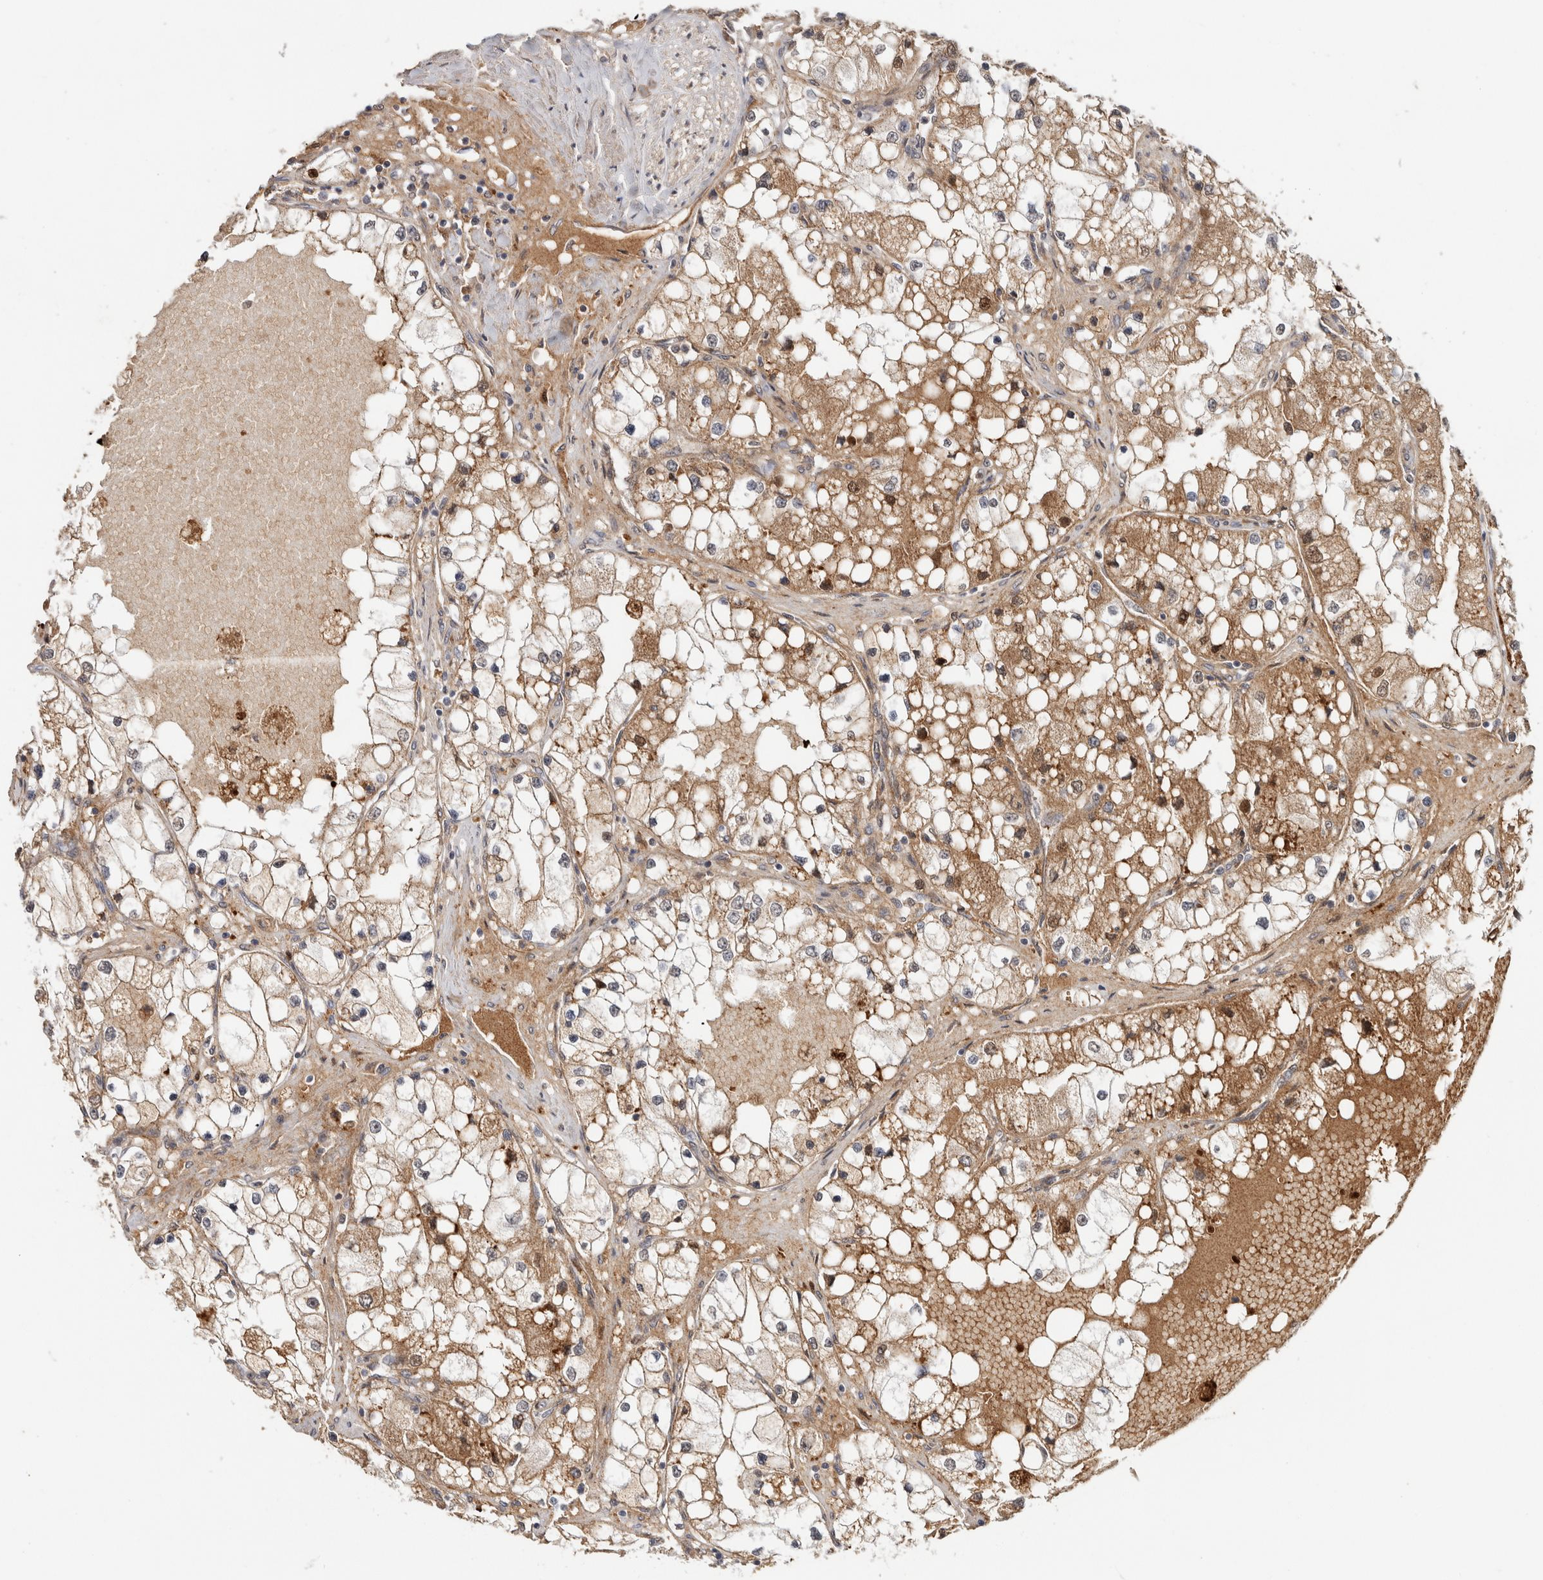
{"staining": {"intensity": "moderate", "quantity": "25%-75%", "location": "cytoplasmic/membranous"}, "tissue": "renal cancer", "cell_type": "Tumor cells", "image_type": "cancer", "snomed": [{"axis": "morphology", "description": "Adenocarcinoma, NOS"}, {"axis": "topography", "description": "Kidney"}], "caption": "A high-resolution histopathology image shows IHC staining of renal cancer, which reveals moderate cytoplasmic/membranous expression in about 25%-75% of tumor cells.", "gene": "FAM3A", "patient": {"sex": "male", "age": 68}}